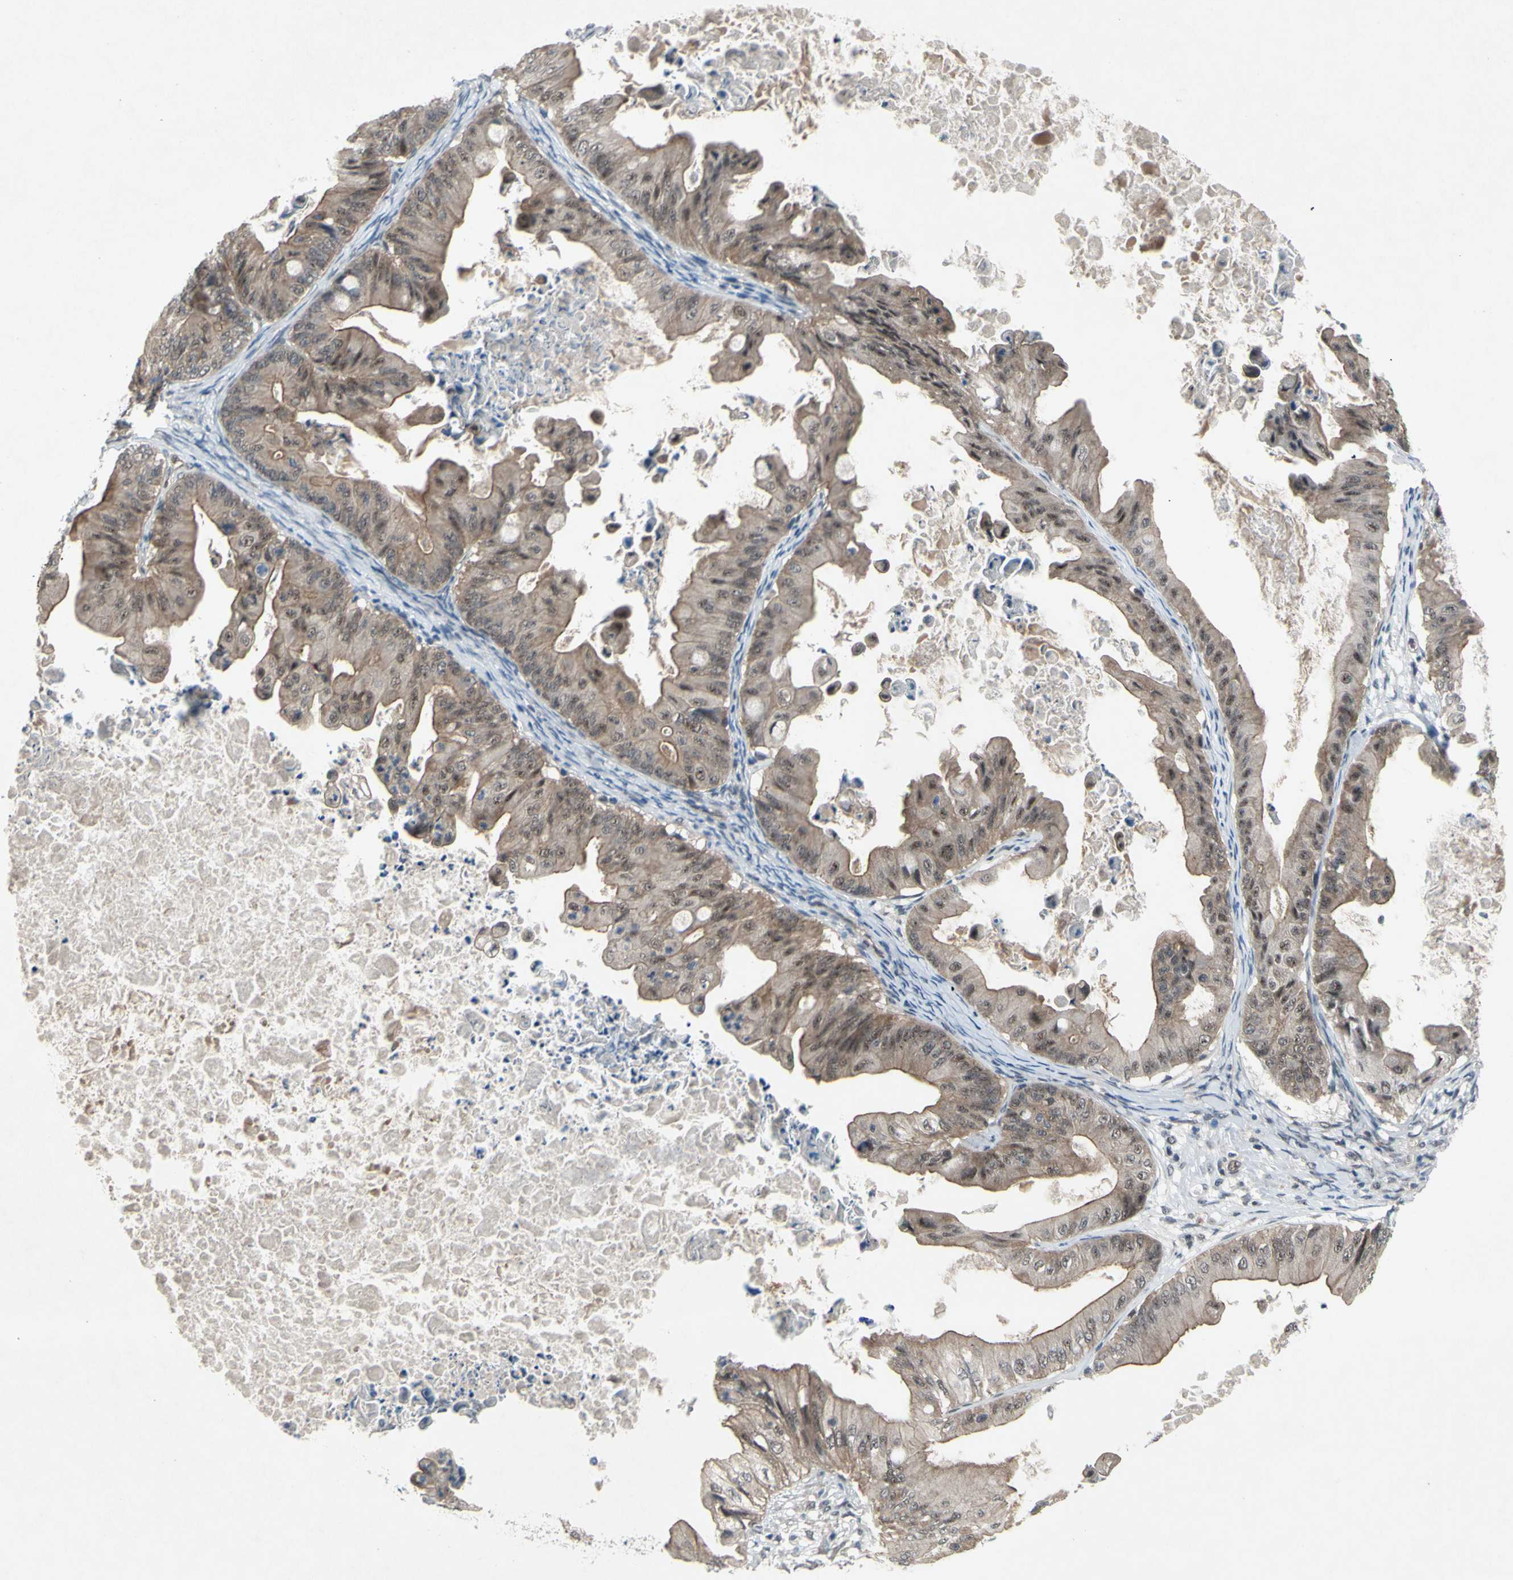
{"staining": {"intensity": "weak", "quantity": ">75%", "location": "cytoplasmic/membranous,nuclear"}, "tissue": "ovarian cancer", "cell_type": "Tumor cells", "image_type": "cancer", "snomed": [{"axis": "morphology", "description": "Cystadenocarcinoma, mucinous, NOS"}, {"axis": "topography", "description": "Ovary"}], "caption": "Immunohistochemical staining of ovarian cancer reveals low levels of weak cytoplasmic/membranous and nuclear positivity in approximately >75% of tumor cells.", "gene": "TRDMT1", "patient": {"sex": "female", "age": 37}}